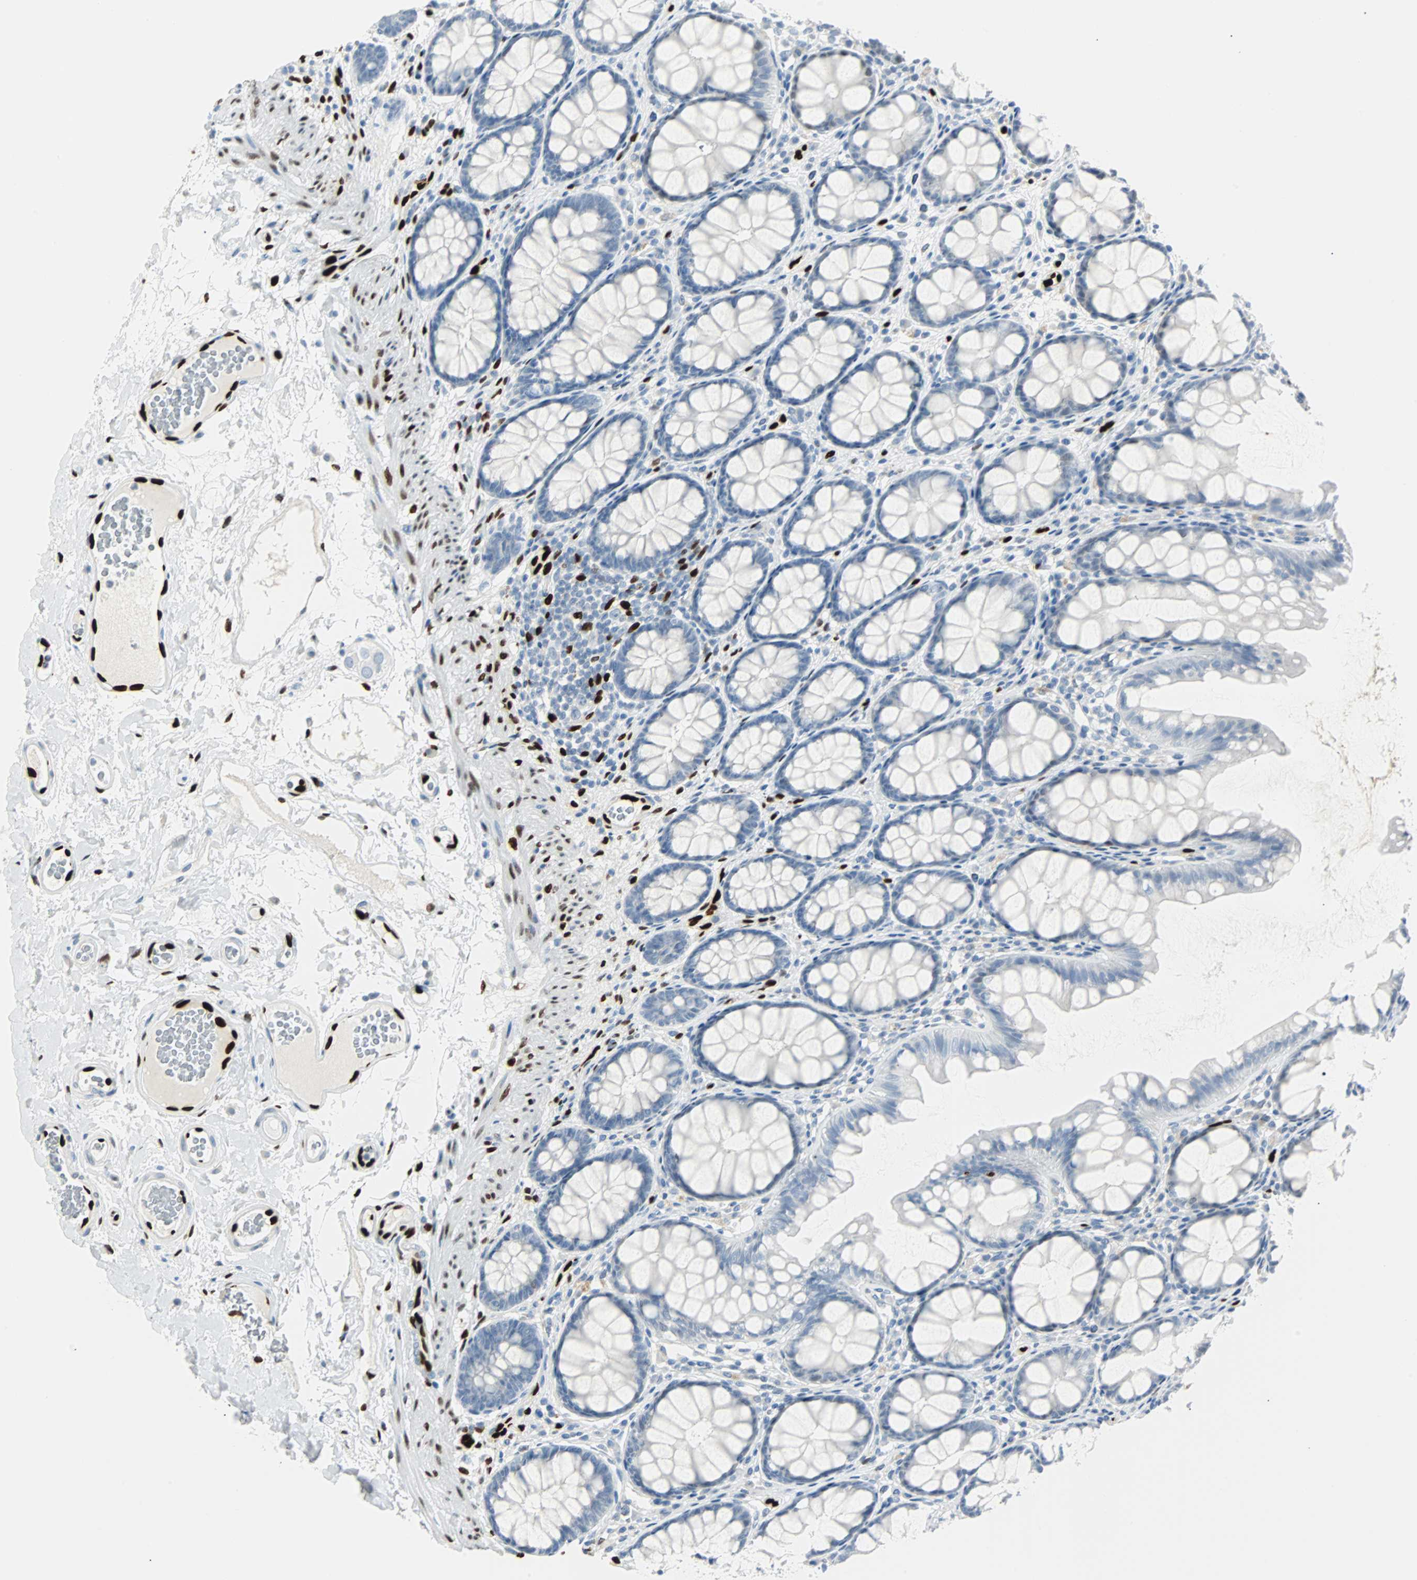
{"staining": {"intensity": "strong", "quantity": ">75%", "location": "nuclear"}, "tissue": "colon", "cell_type": "Endothelial cells", "image_type": "normal", "snomed": [{"axis": "morphology", "description": "Normal tissue, NOS"}, {"axis": "topography", "description": "Colon"}], "caption": "Strong nuclear expression for a protein is identified in about >75% of endothelial cells of benign colon using immunohistochemistry.", "gene": "IL33", "patient": {"sex": "female", "age": 55}}